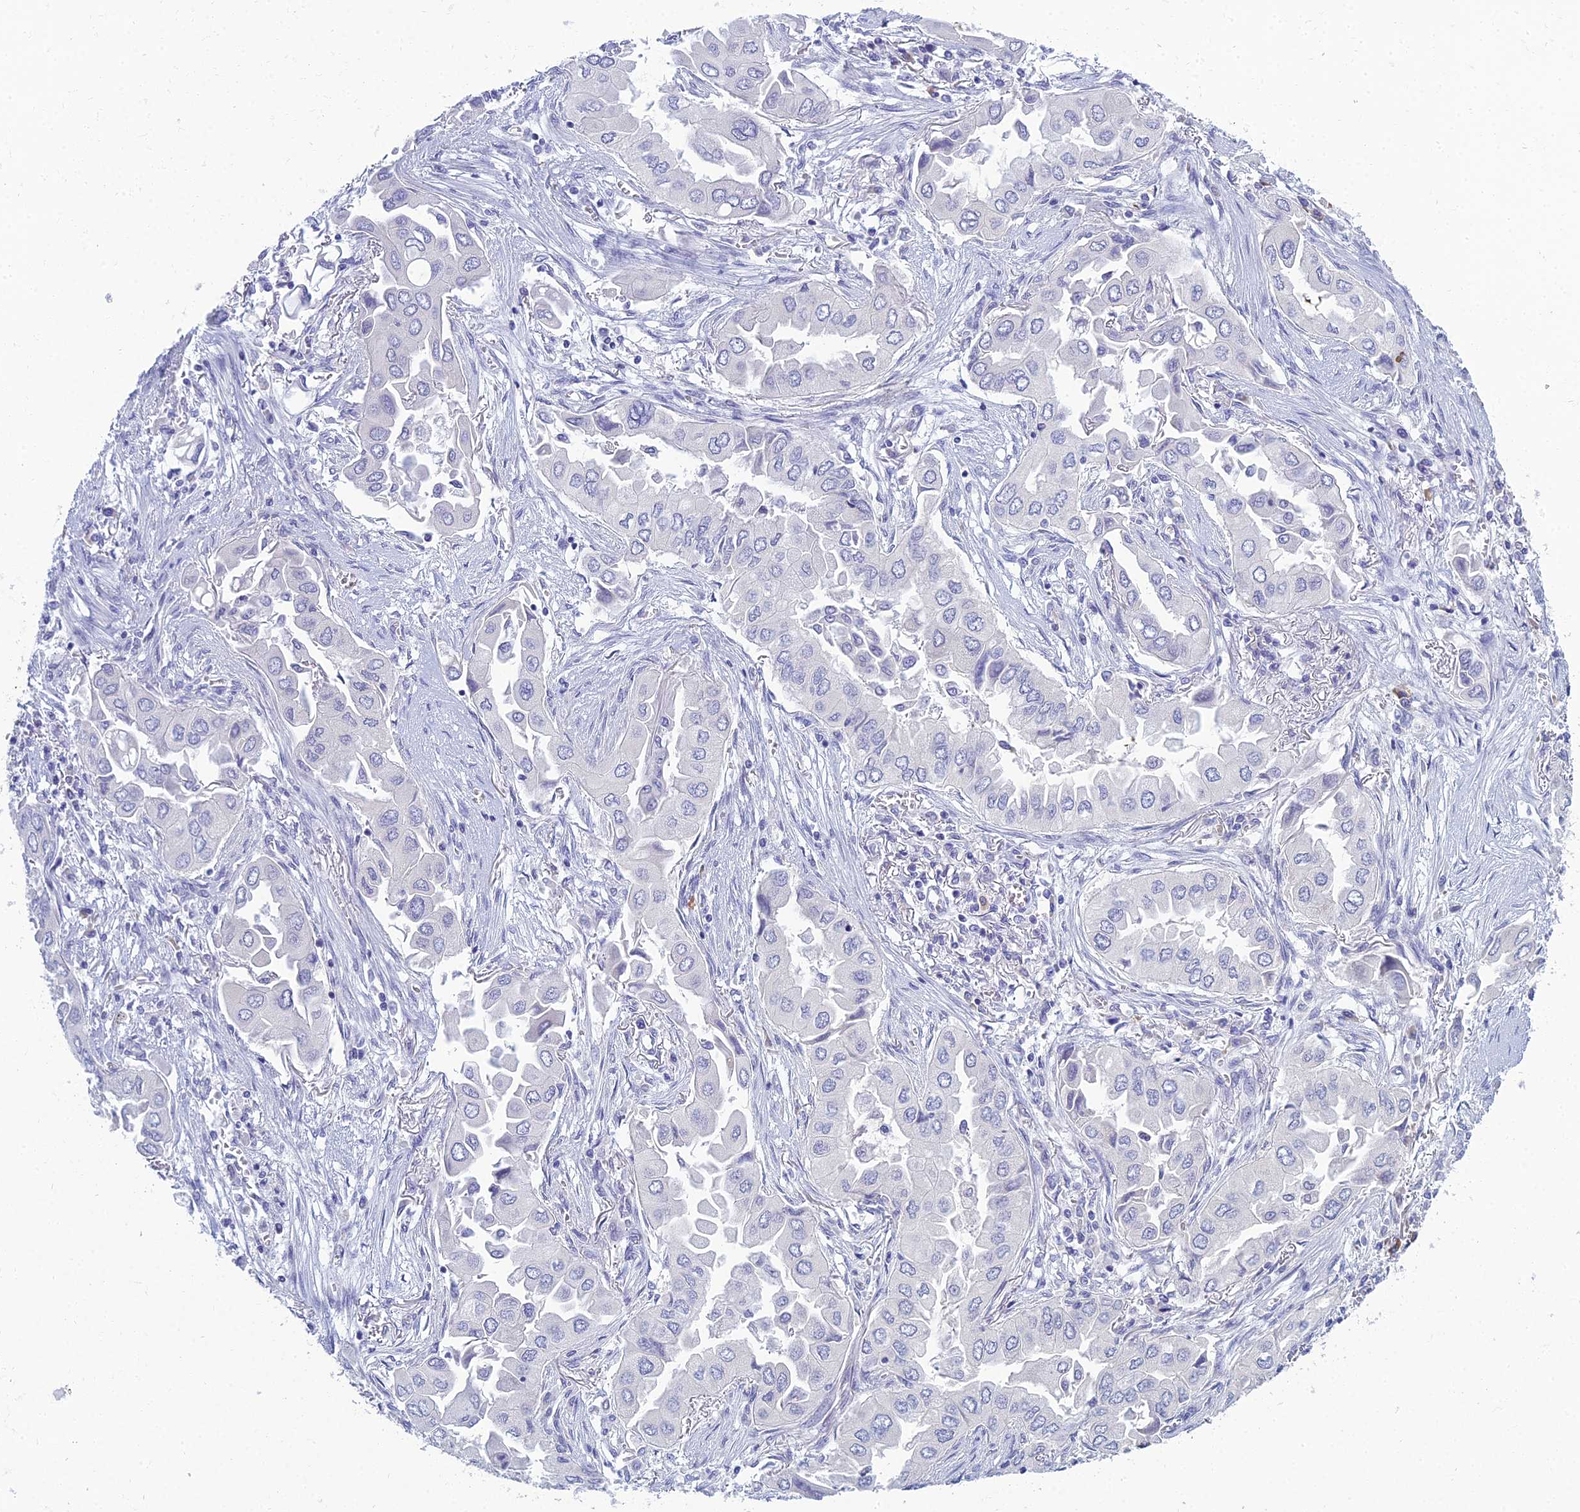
{"staining": {"intensity": "negative", "quantity": "none", "location": "none"}, "tissue": "lung cancer", "cell_type": "Tumor cells", "image_type": "cancer", "snomed": [{"axis": "morphology", "description": "Adenocarcinoma, NOS"}, {"axis": "topography", "description": "Lung"}], "caption": "DAB immunohistochemical staining of human adenocarcinoma (lung) shows no significant expression in tumor cells.", "gene": "MUC13", "patient": {"sex": "female", "age": 76}}